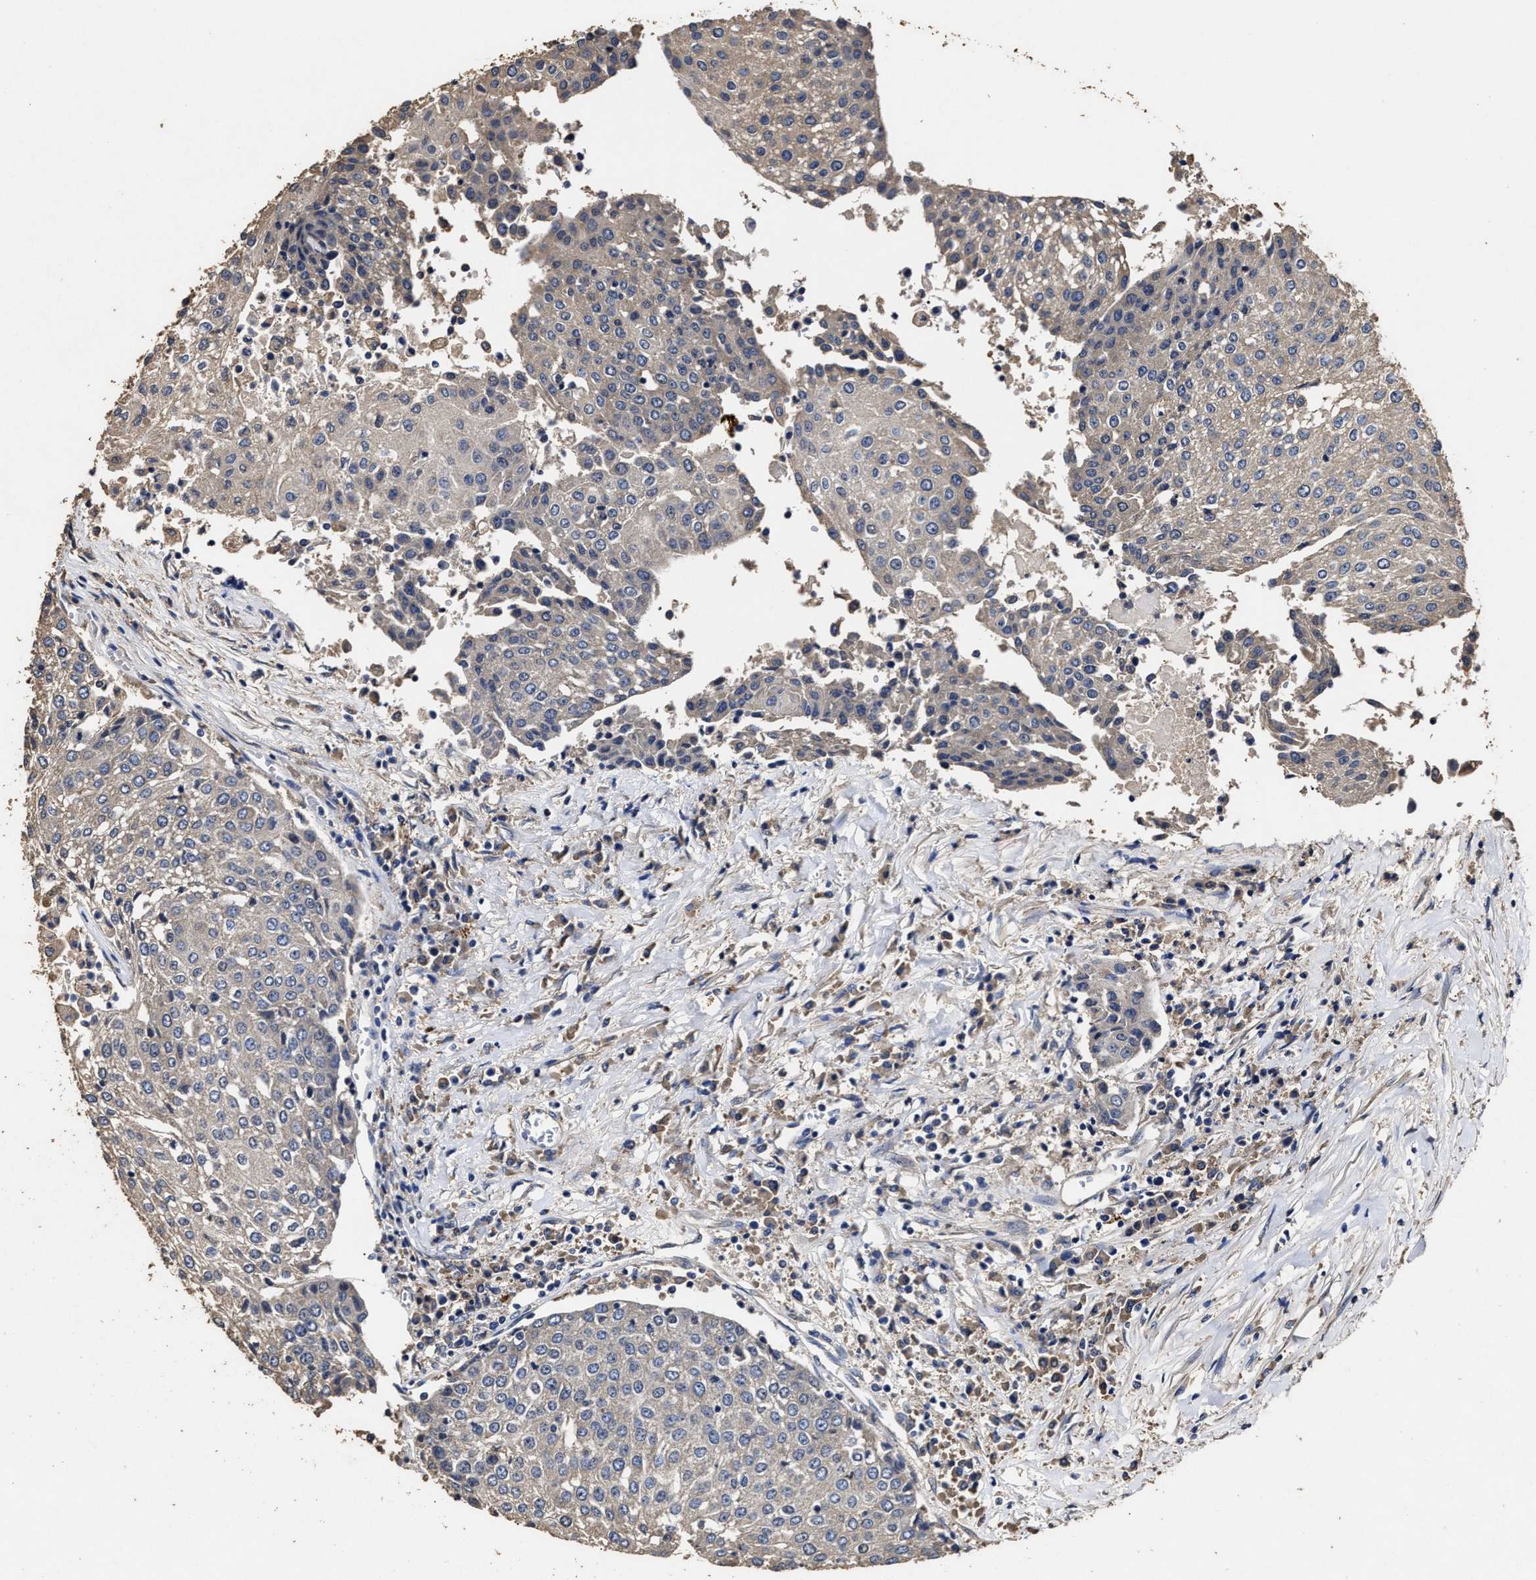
{"staining": {"intensity": "negative", "quantity": "none", "location": "none"}, "tissue": "urothelial cancer", "cell_type": "Tumor cells", "image_type": "cancer", "snomed": [{"axis": "morphology", "description": "Urothelial carcinoma, High grade"}, {"axis": "topography", "description": "Urinary bladder"}], "caption": "High magnification brightfield microscopy of urothelial cancer stained with DAB (3,3'-diaminobenzidine) (brown) and counterstained with hematoxylin (blue): tumor cells show no significant staining. (DAB IHC, high magnification).", "gene": "PPM1K", "patient": {"sex": "female", "age": 85}}